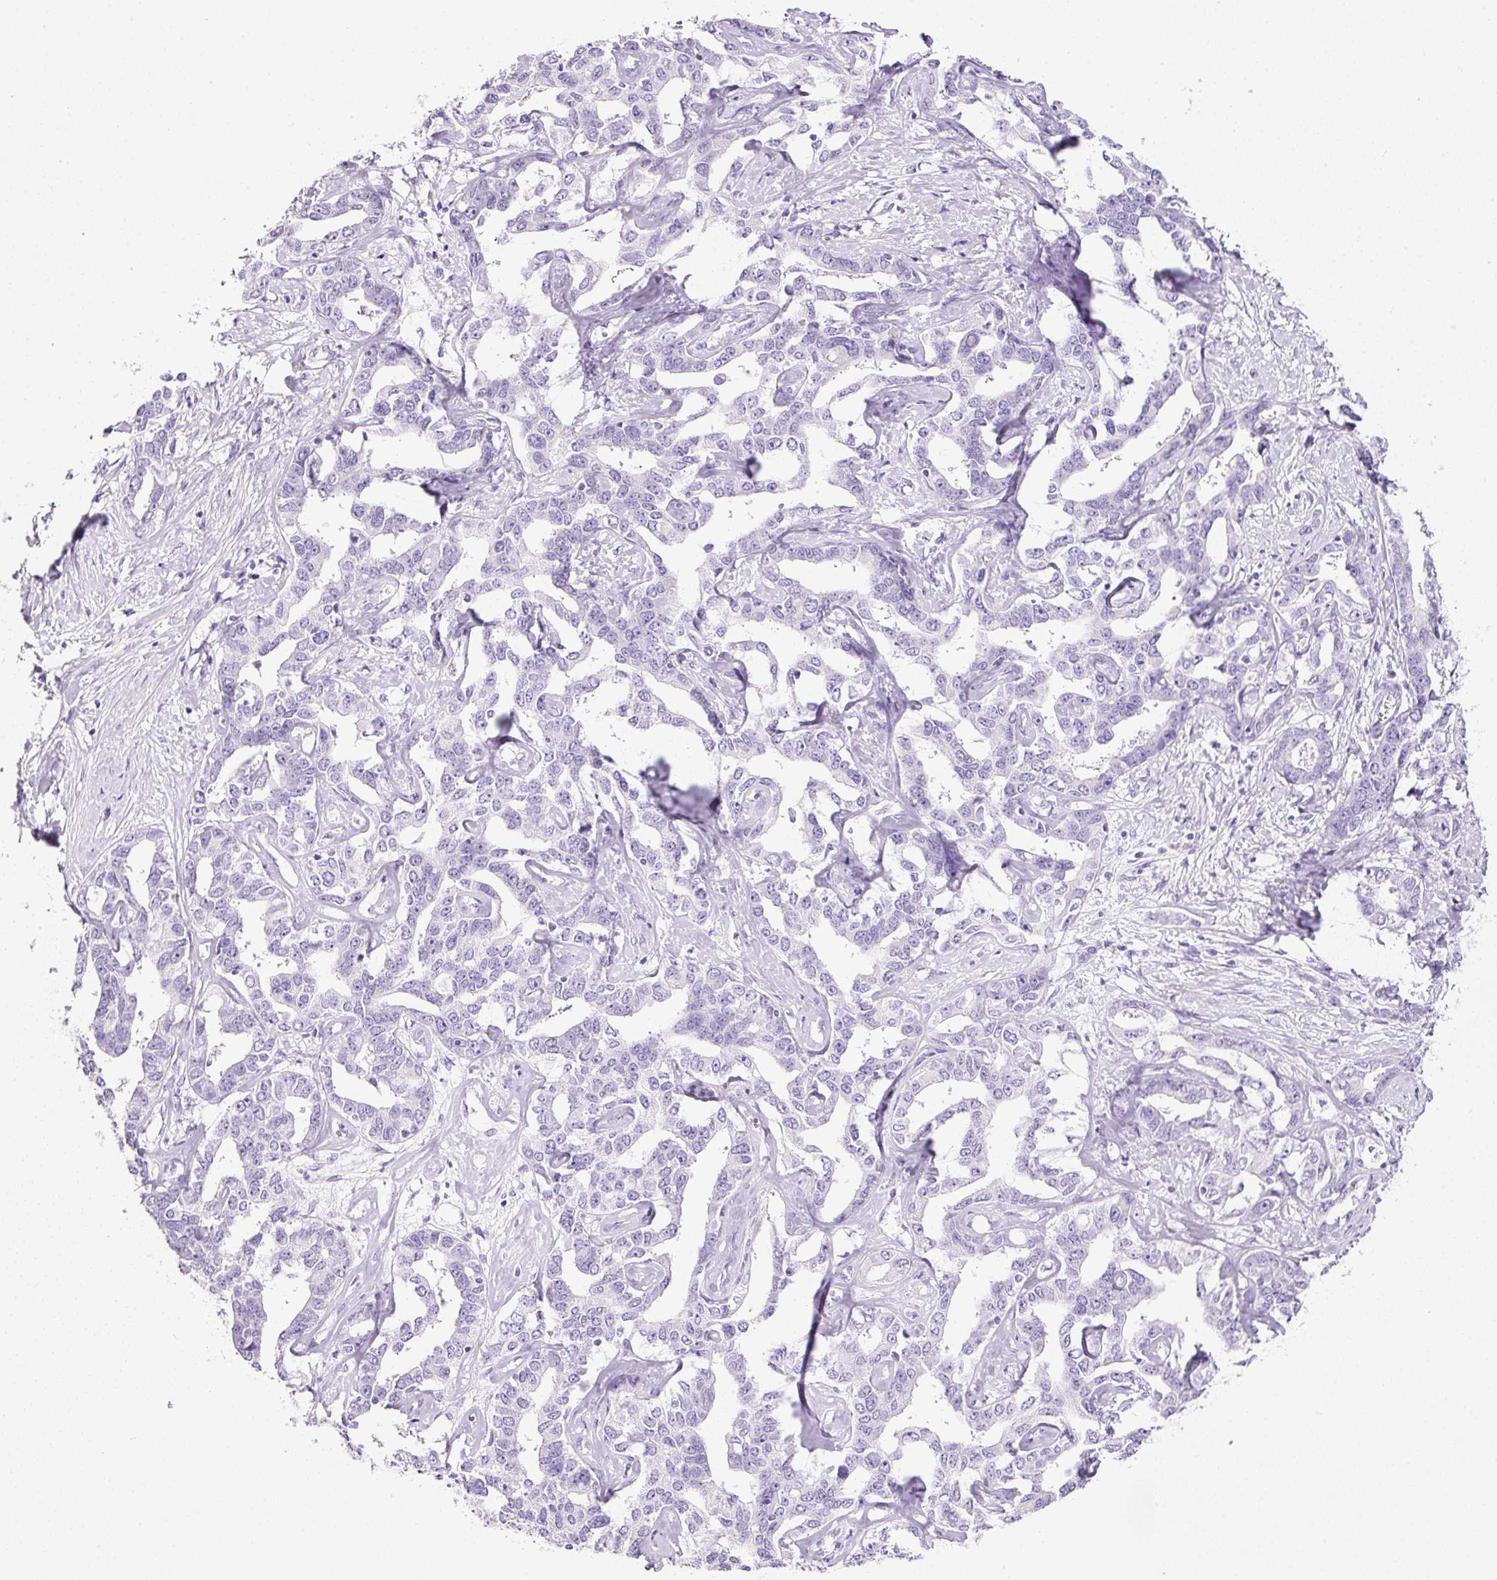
{"staining": {"intensity": "negative", "quantity": "none", "location": "none"}, "tissue": "liver cancer", "cell_type": "Tumor cells", "image_type": "cancer", "snomed": [{"axis": "morphology", "description": "Cholangiocarcinoma"}, {"axis": "topography", "description": "Liver"}], "caption": "DAB immunohistochemical staining of liver cancer (cholangiocarcinoma) reveals no significant expression in tumor cells.", "gene": "BSND", "patient": {"sex": "male", "age": 59}}